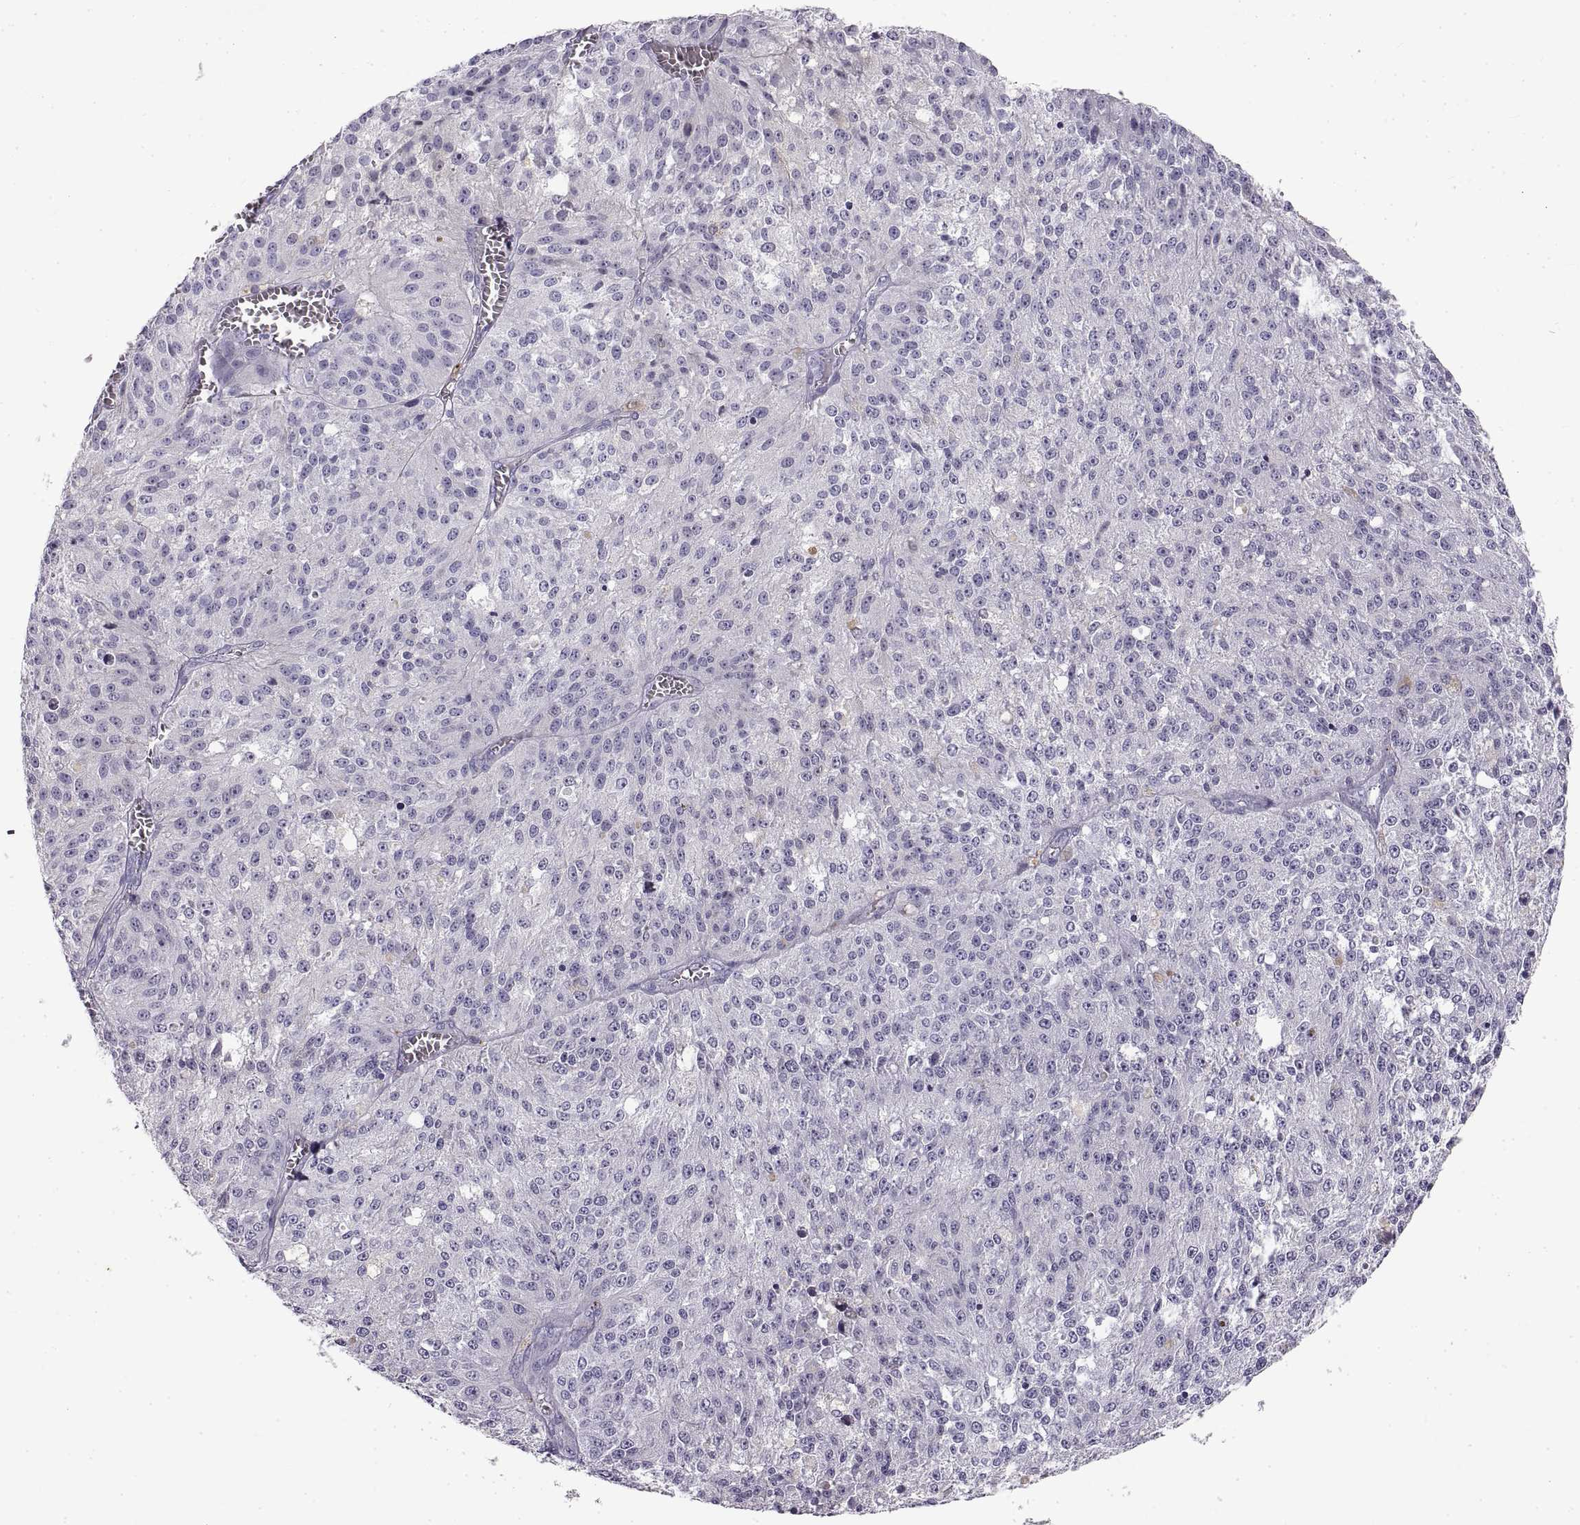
{"staining": {"intensity": "negative", "quantity": "none", "location": "none"}, "tissue": "melanoma", "cell_type": "Tumor cells", "image_type": "cancer", "snomed": [{"axis": "morphology", "description": "Malignant melanoma, Metastatic site"}, {"axis": "topography", "description": "Lymph node"}], "caption": "There is no significant staining in tumor cells of melanoma.", "gene": "CRYBB3", "patient": {"sex": "female", "age": 64}}